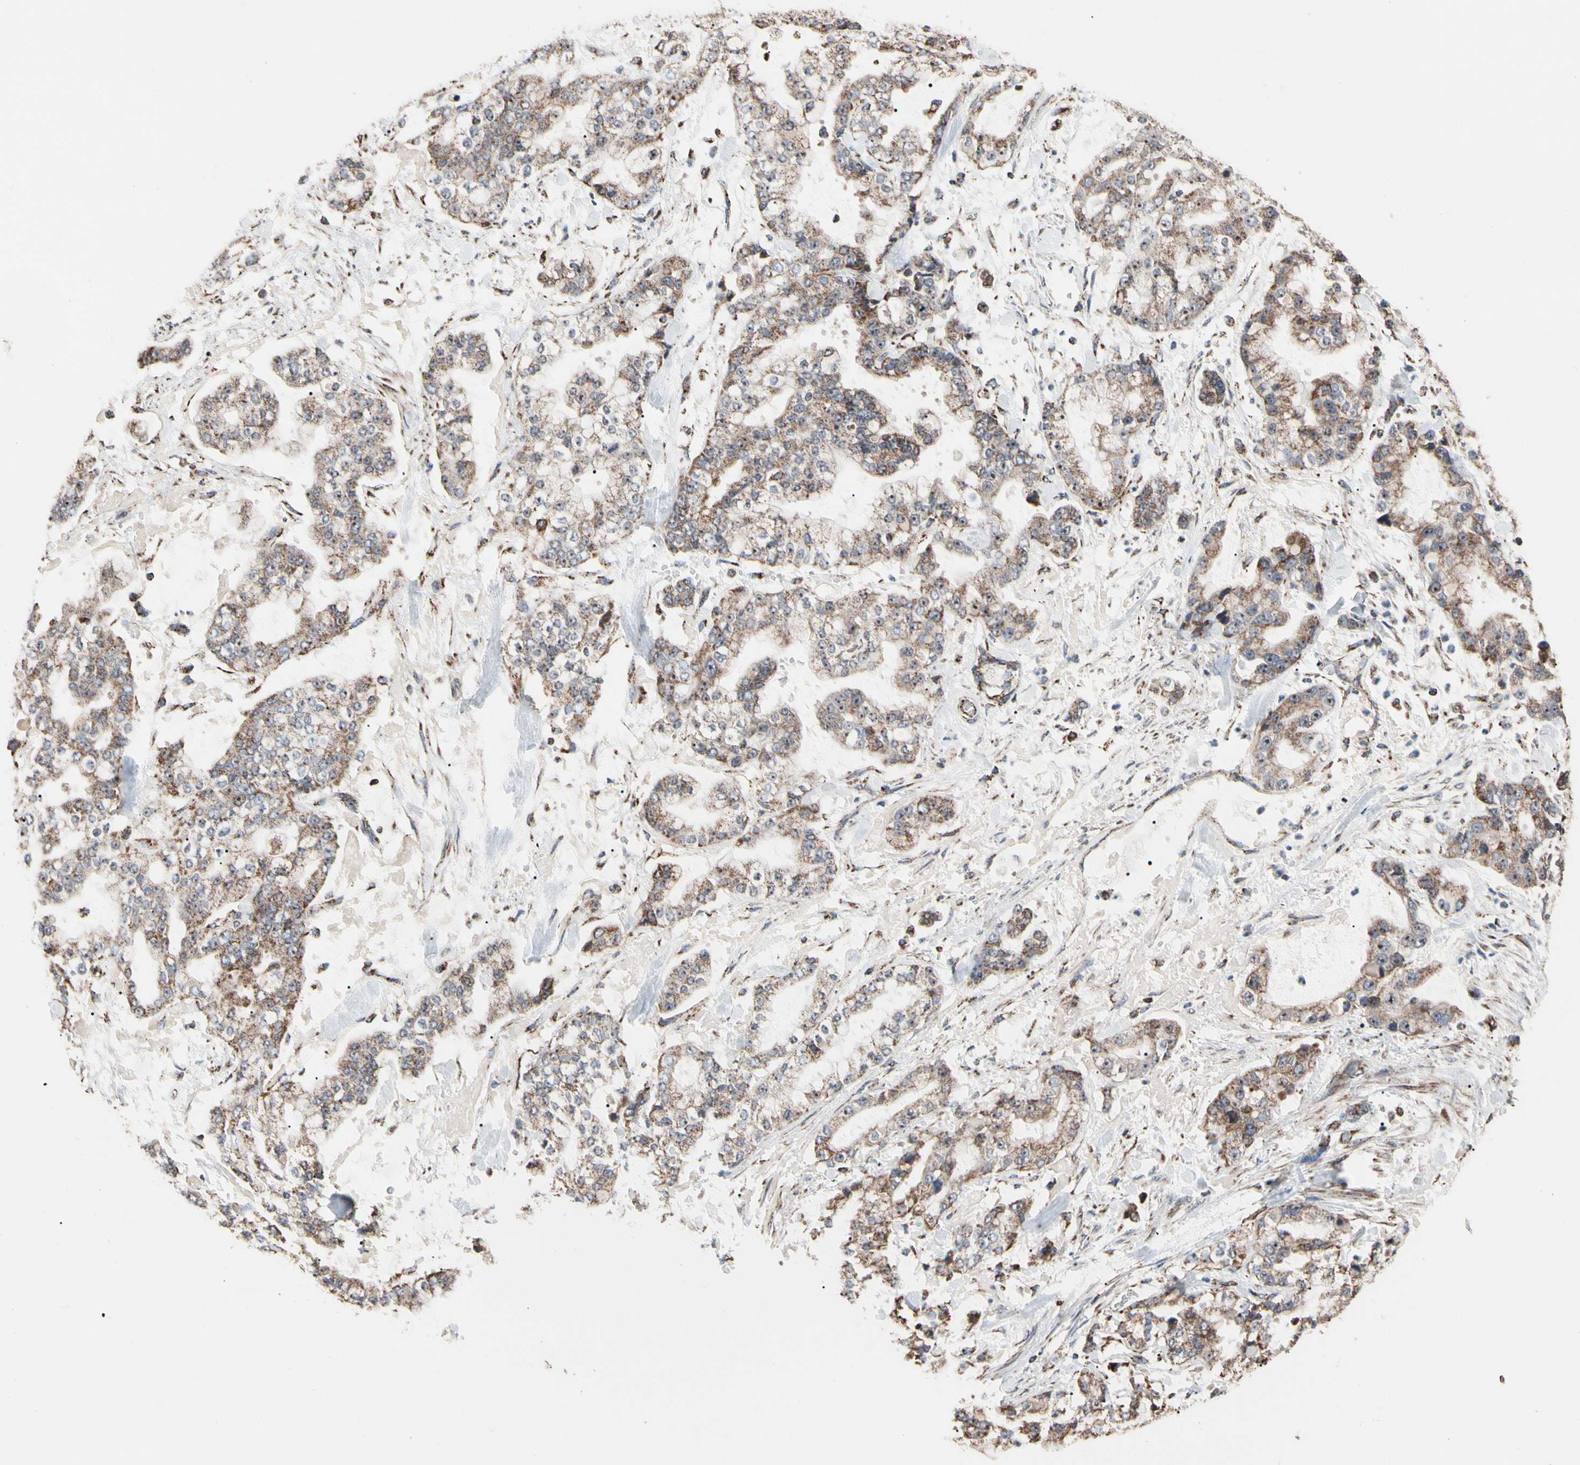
{"staining": {"intensity": "moderate", "quantity": ">75%", "location": "cytoplasmic/membranous"}, "tissue": "stomach cancer", "cell_type": "Tumor cells", "image_type": "cancer", "snomed": [{"axis": "morphology", "description": "Normal tissue, NOS"}, {"axis": "morphology", "description": "Adenocarcinoma, NOS"}, {"axis": "topography", "description": "Stomach, upper"}, {"axis": "topography", "description": "Stomach"}], "caption": "Adenocarcinoma (stomach) stained with DAB (3,3'-diaminobenzidine) immunohistochemistry shows medium levels of moderate cytoplasmic/membranous staining in approximately >75% of tumor cells.", "gene": "FAM110B", "patient": {"sex": "male", "age": 76}}